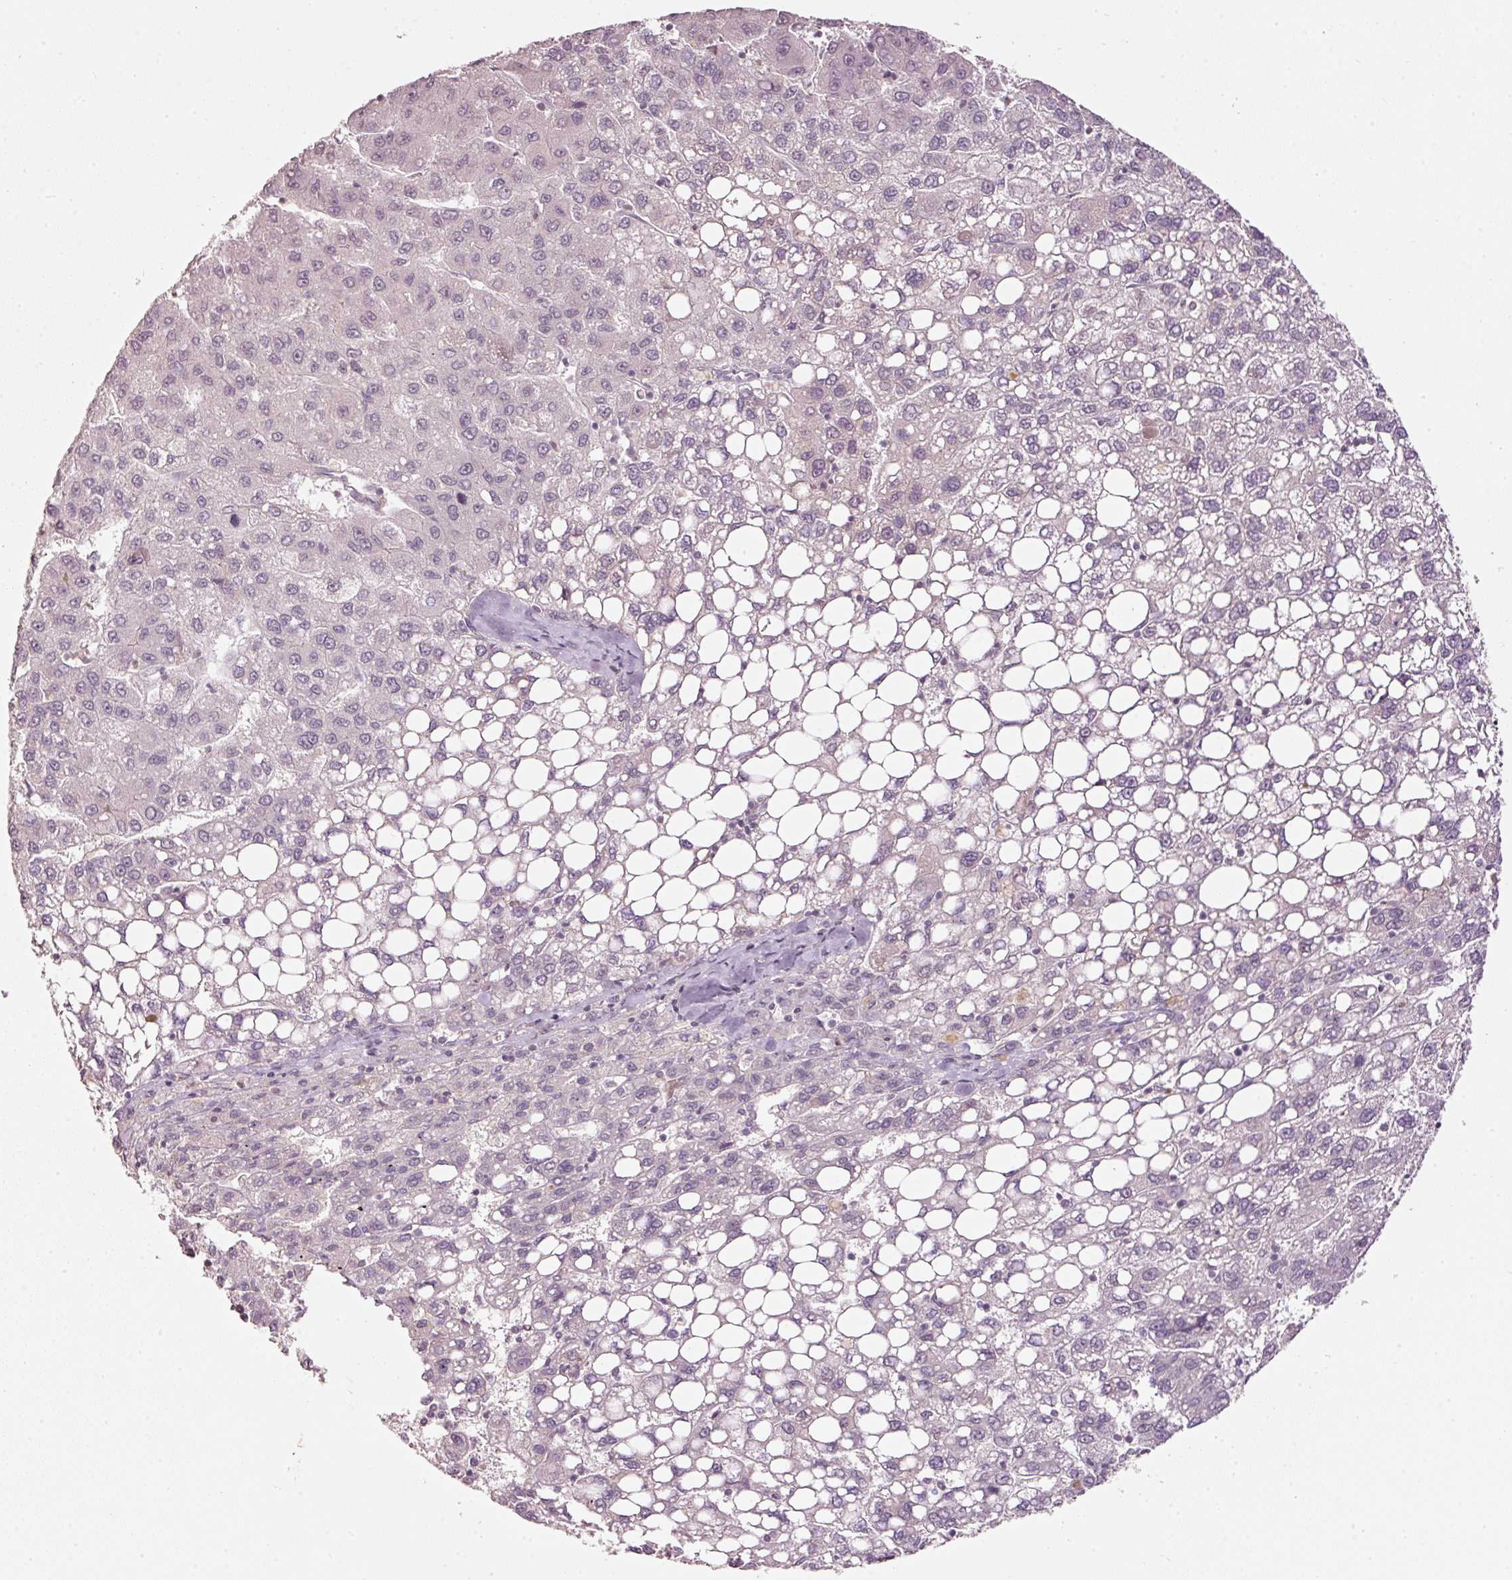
{"staining": {"intensity": "negative", "quantity": "none", "location": "none"}, "tissue": "liver cancer", "cell_type": "Tumor cells", "image_type": "cancer", "snomed": [{"axis": "morphology", "description": "Carcinoma, Hepatocellular, NOS"}, {"axis": "topography", "description": "Liver"}], "caption": "The histopathology image demonstrates no significant staining in tumor cells of liver cancer (hepatocellular carcinoma).", "gene": "TOB2", "patient": {"sex": "female", "age": 82}}